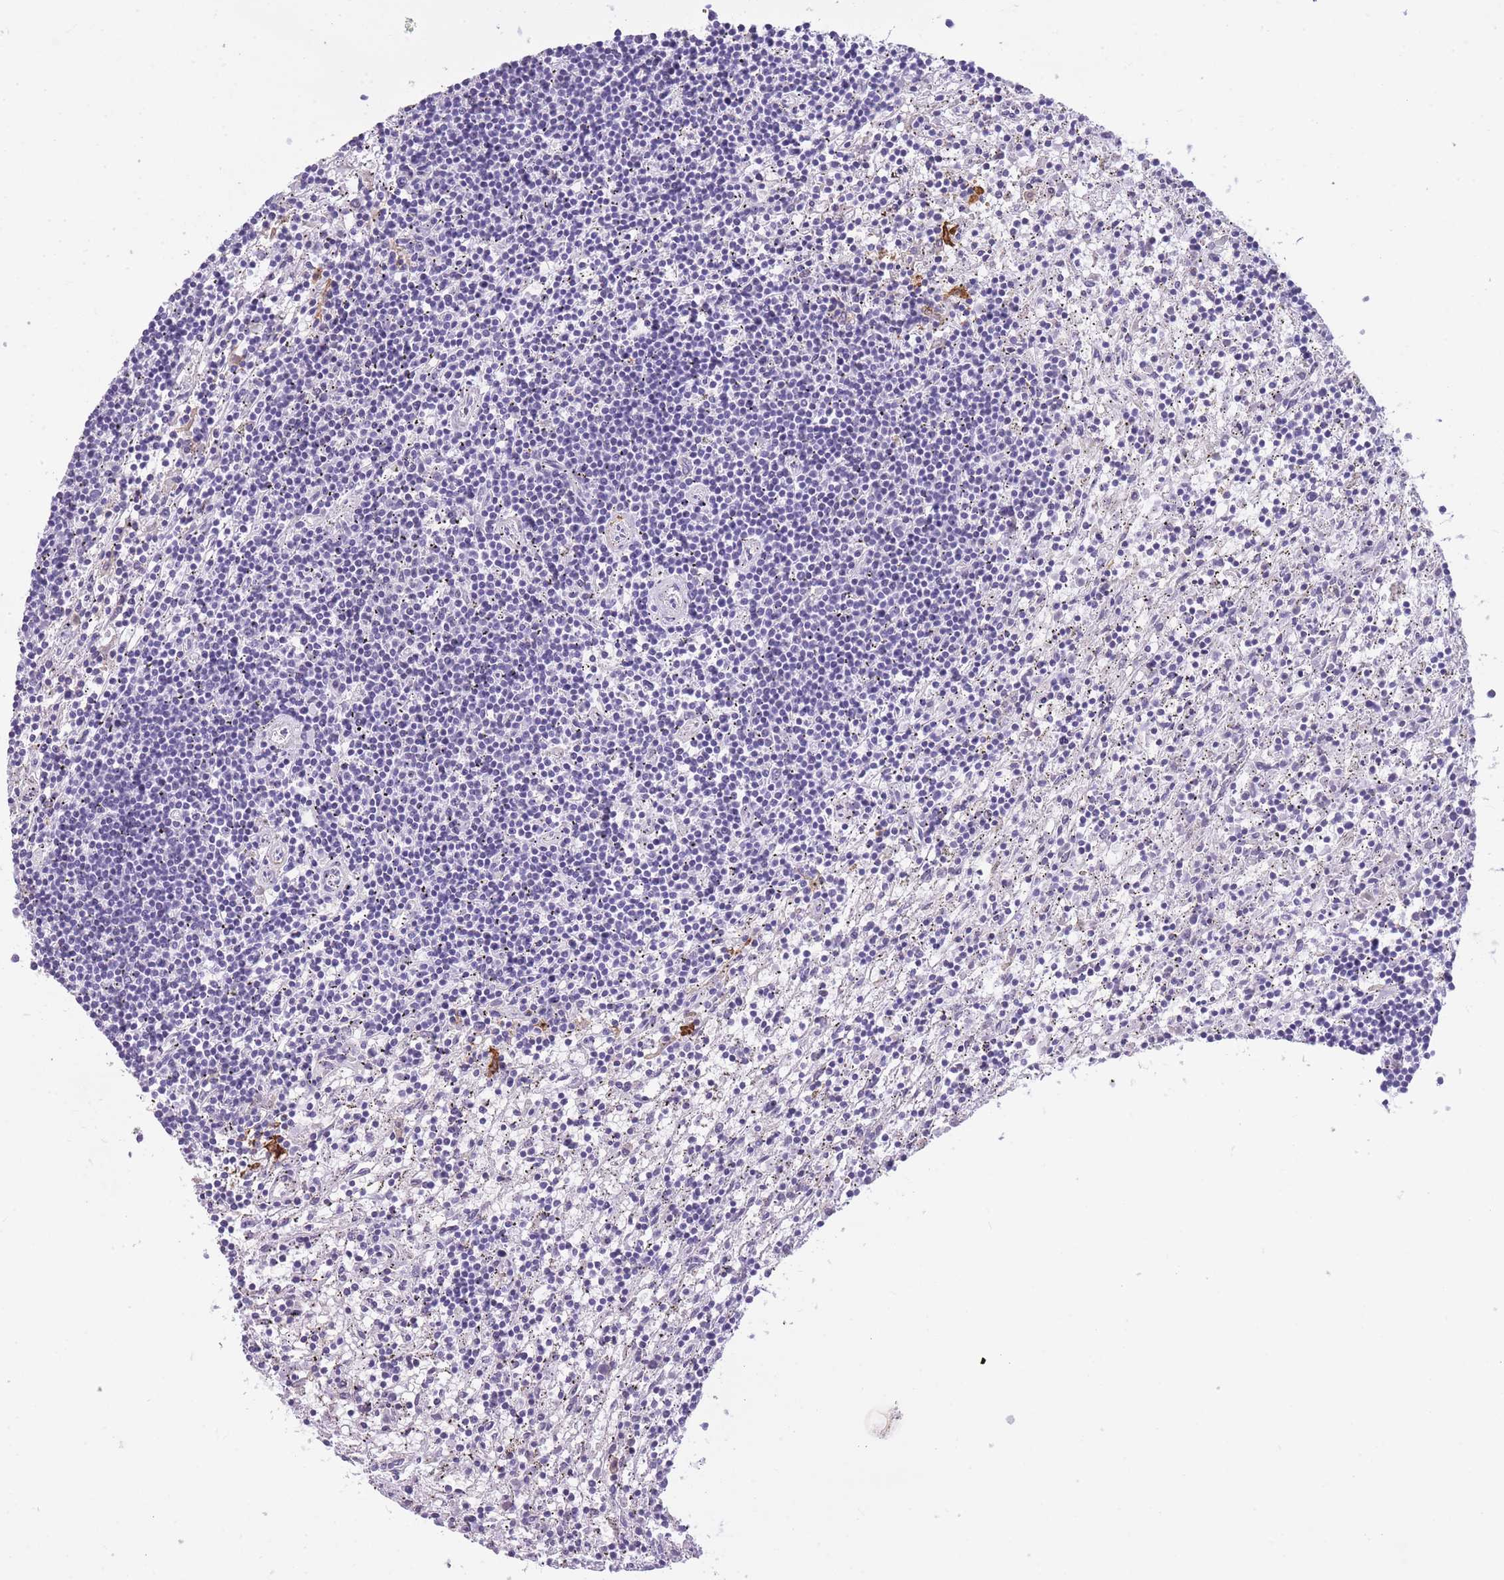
{"staining": {"intensity": "negative", "quantity": "none", "location": "none"}, "tissue": "lymphoma", "cell_type": "Tumor cells", "image_type": "cancer", "snomed": [{"axis": "morphology", "description": "Malignant lymphoma, non-Hodgkin's type, Low grade"}, {"axis": "topography", "description": "Spleen"}], "caption": "Protein analysis of low-grade malignant lymphoma, non-Hodgkin's type demonstrates no significant staining in tumor cells.", "gene": "RADX", "patient": {"sex": "male", "age": 76}}